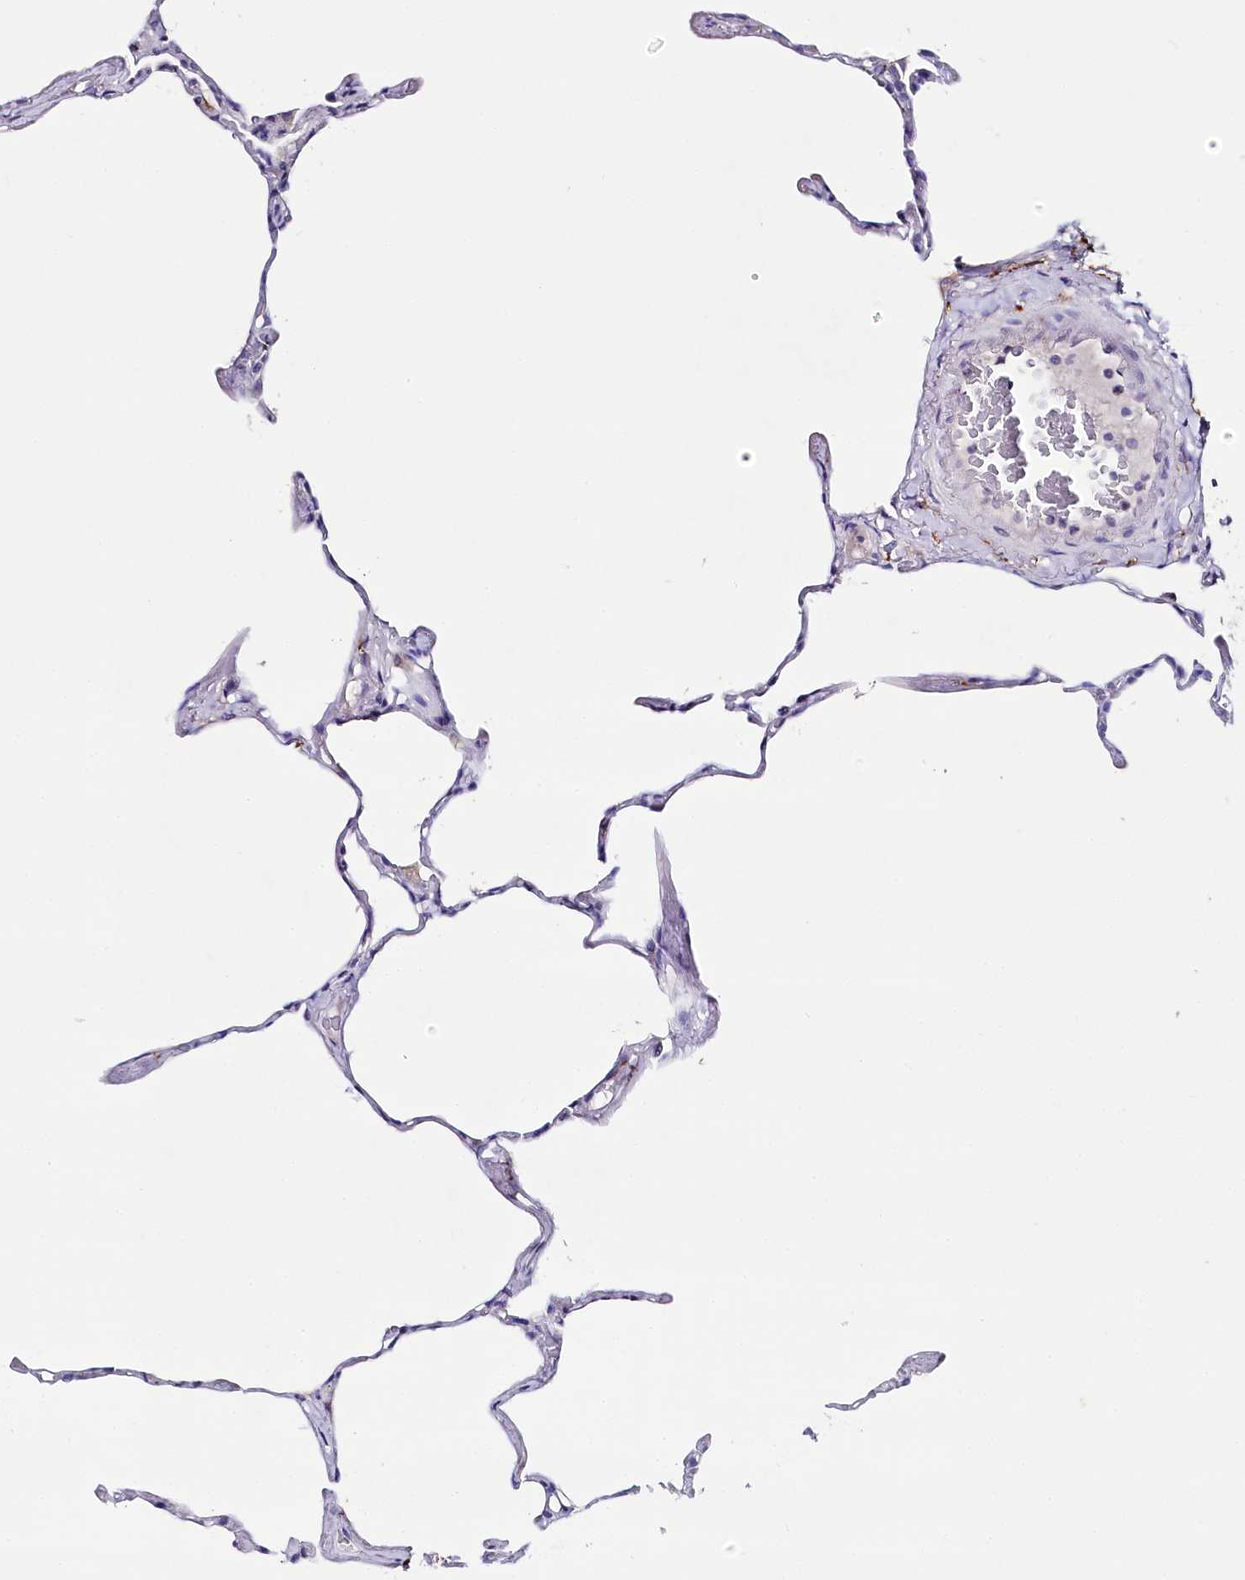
{"staining": {"intensity": "negative", "quantity": "none", "location": "none"}, "tissue": "lung", "cell_type": "Alveolar cells", "image_type": "normal", "snomed": [{"axis": "morphology", "description": "Normal tissue, NOS"}, {"axis": "topography", "description": "Lung"}], "caption": "High magnification brightfield microscopy of normal lung stained with DAB (brown) and counterstained with hematoxylin (blue): alveolar cells show no significant staining. Nuclei are stained in blue.", "gene": "CLEC4M", "patient": {"sex": "male", "age": 65}}